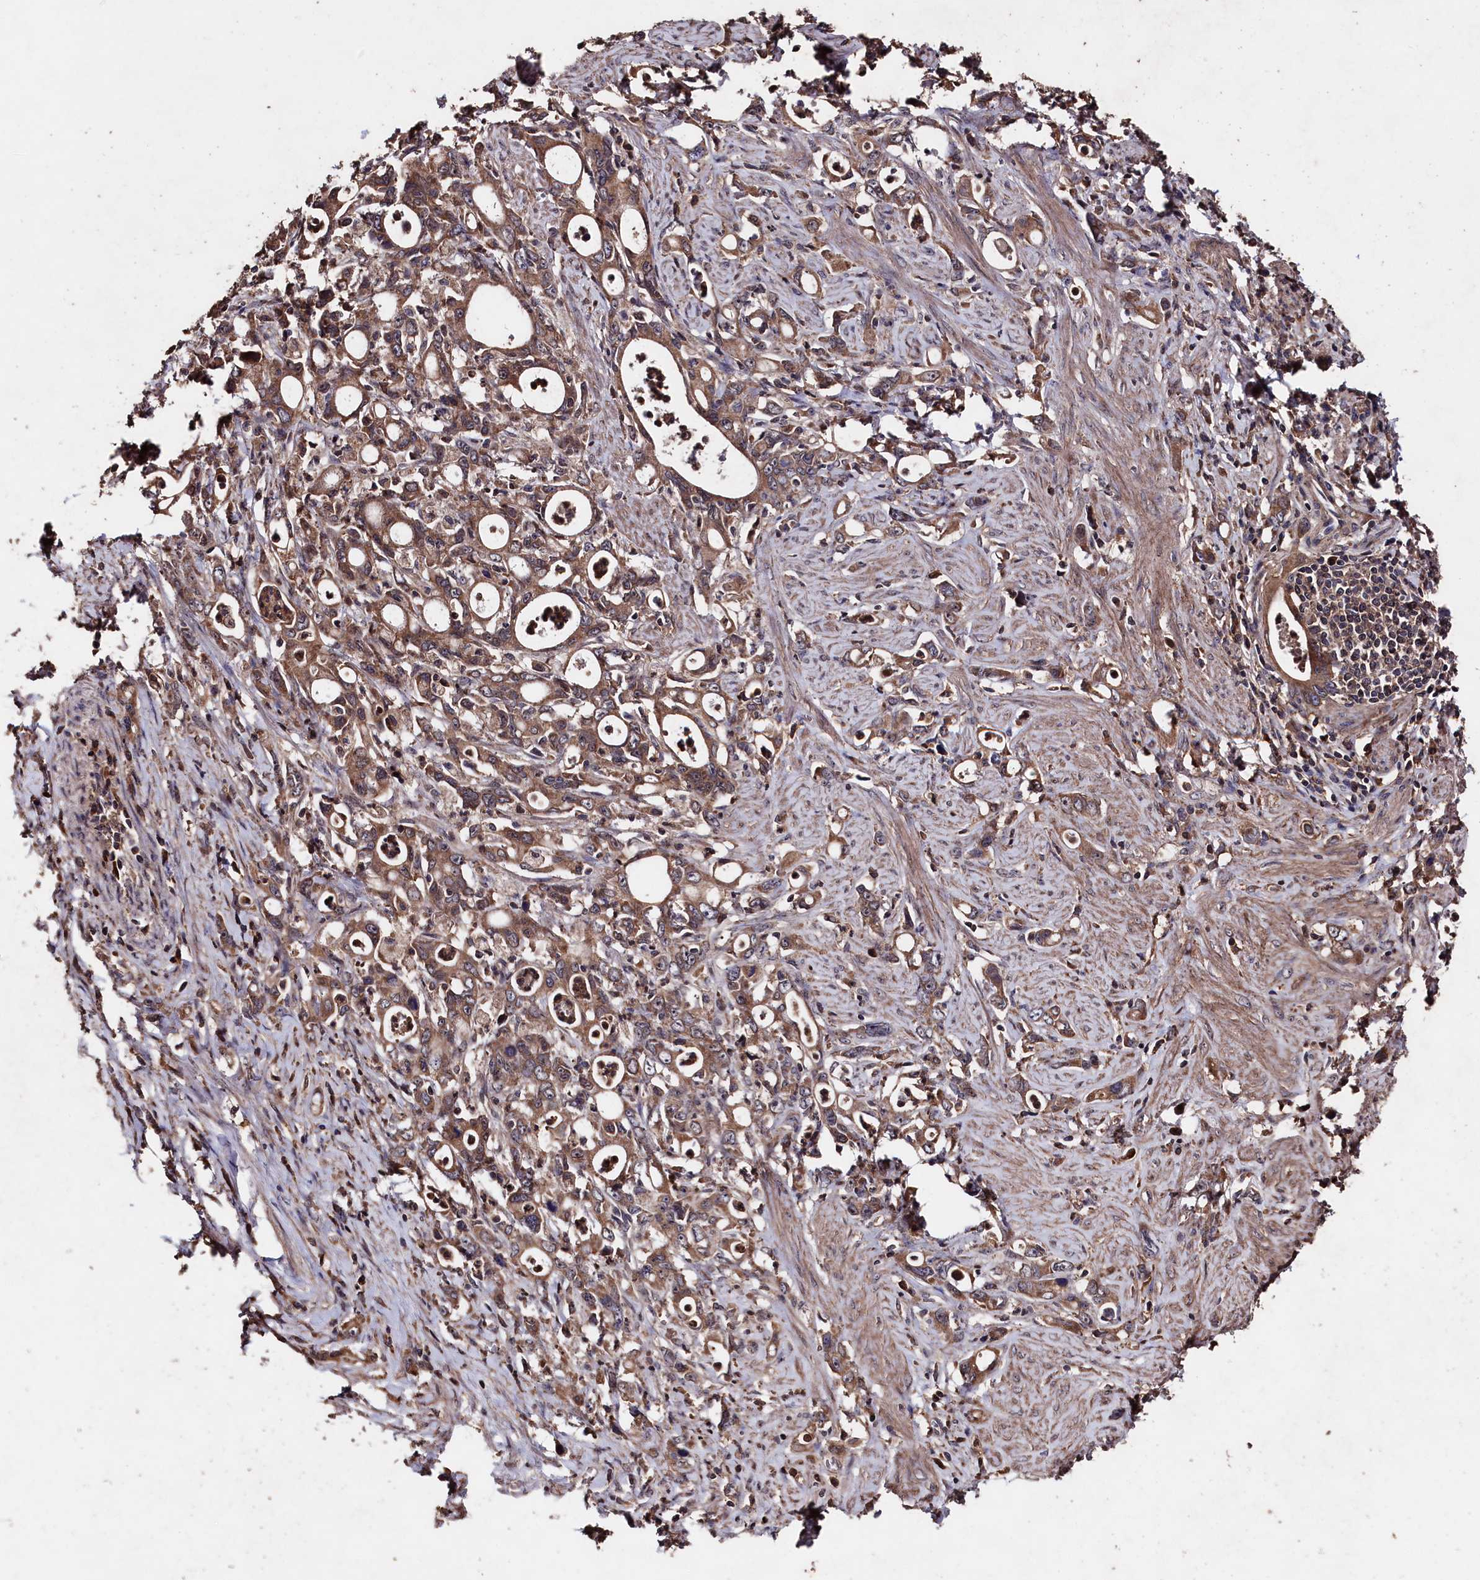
{"staining": {"intensity": "moderate", "quantity": ">75%", "location": "cytoplasmic/membranous"}, "tissue": "stomach cancer", "cell_type": "Tumor cells", "image_type": "cancer", "snomed": [{"axis": "morphology", "description": "Adenocarcinoma, NOS"}, {"axis": "topography", "description": "Stomach, lower"}], "caption": "Protein staining of stomach cancer tissue demonstrates moderate cytoplasmic/membranous staining in about >75% of tumor cells.", "gene": "MYO1H", "patient": {"sex": "female", "age": 43}}